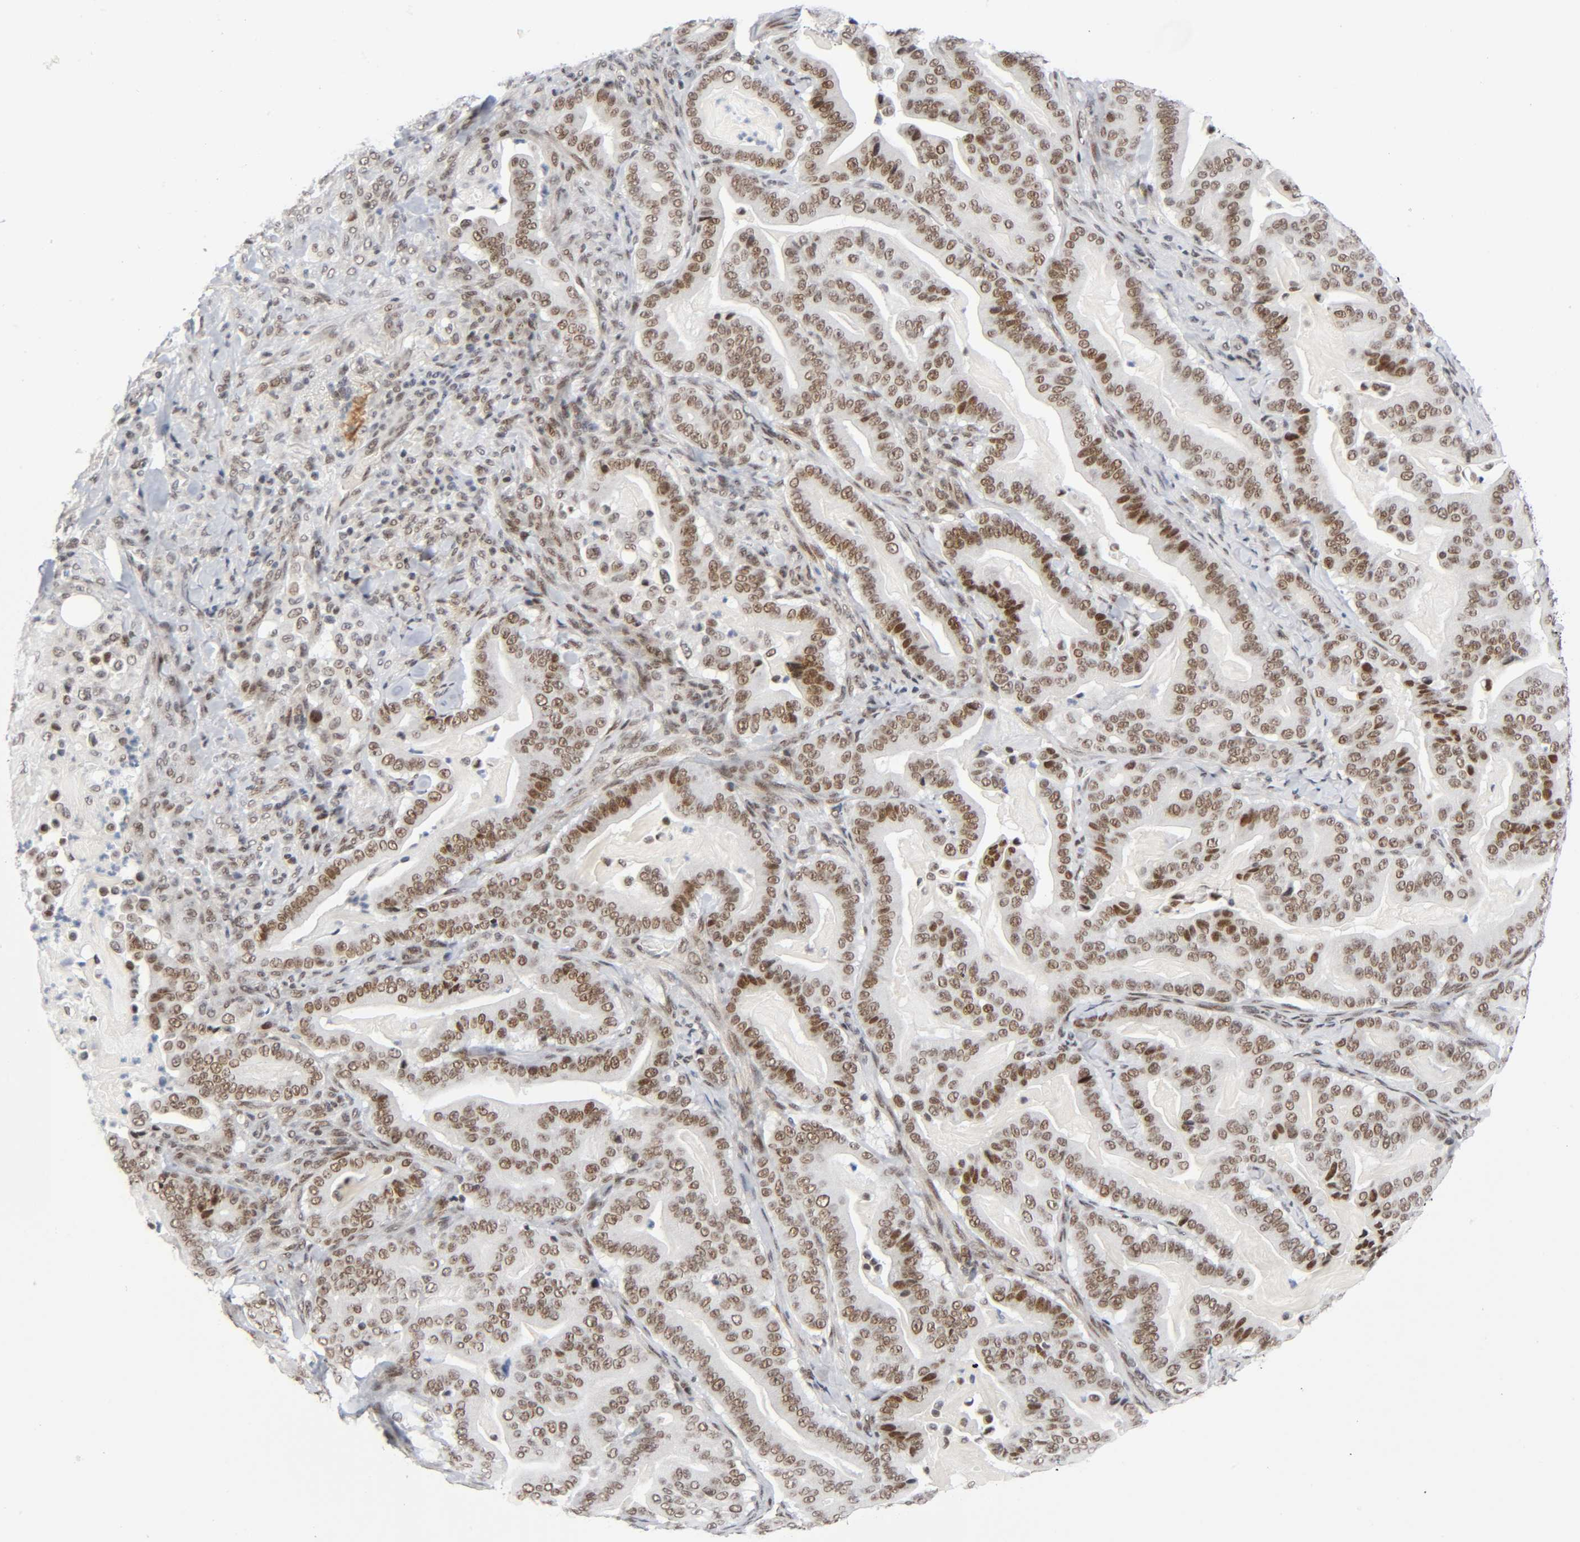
{"staining": {"intensity": "moderate", "quantity": "25%-75%", "location": "nuclear"}, "tissue": "pancreatic cancer", "cell_type": "Tumor cells", "image_type": "cancer", "snomed": [{"axis": "morphology", "description": "Adenocarcinoma, NOS"}, {"axis": "topography", "description": "Pancreas"}], "caption": "Pancreatic cancer stained with a brown dye displays moderate nuclear positive positivity in approximately 25%-75% of tumor cells.", "gene": "DIDO1", "patient": {"sex": "male", "age": 63}}